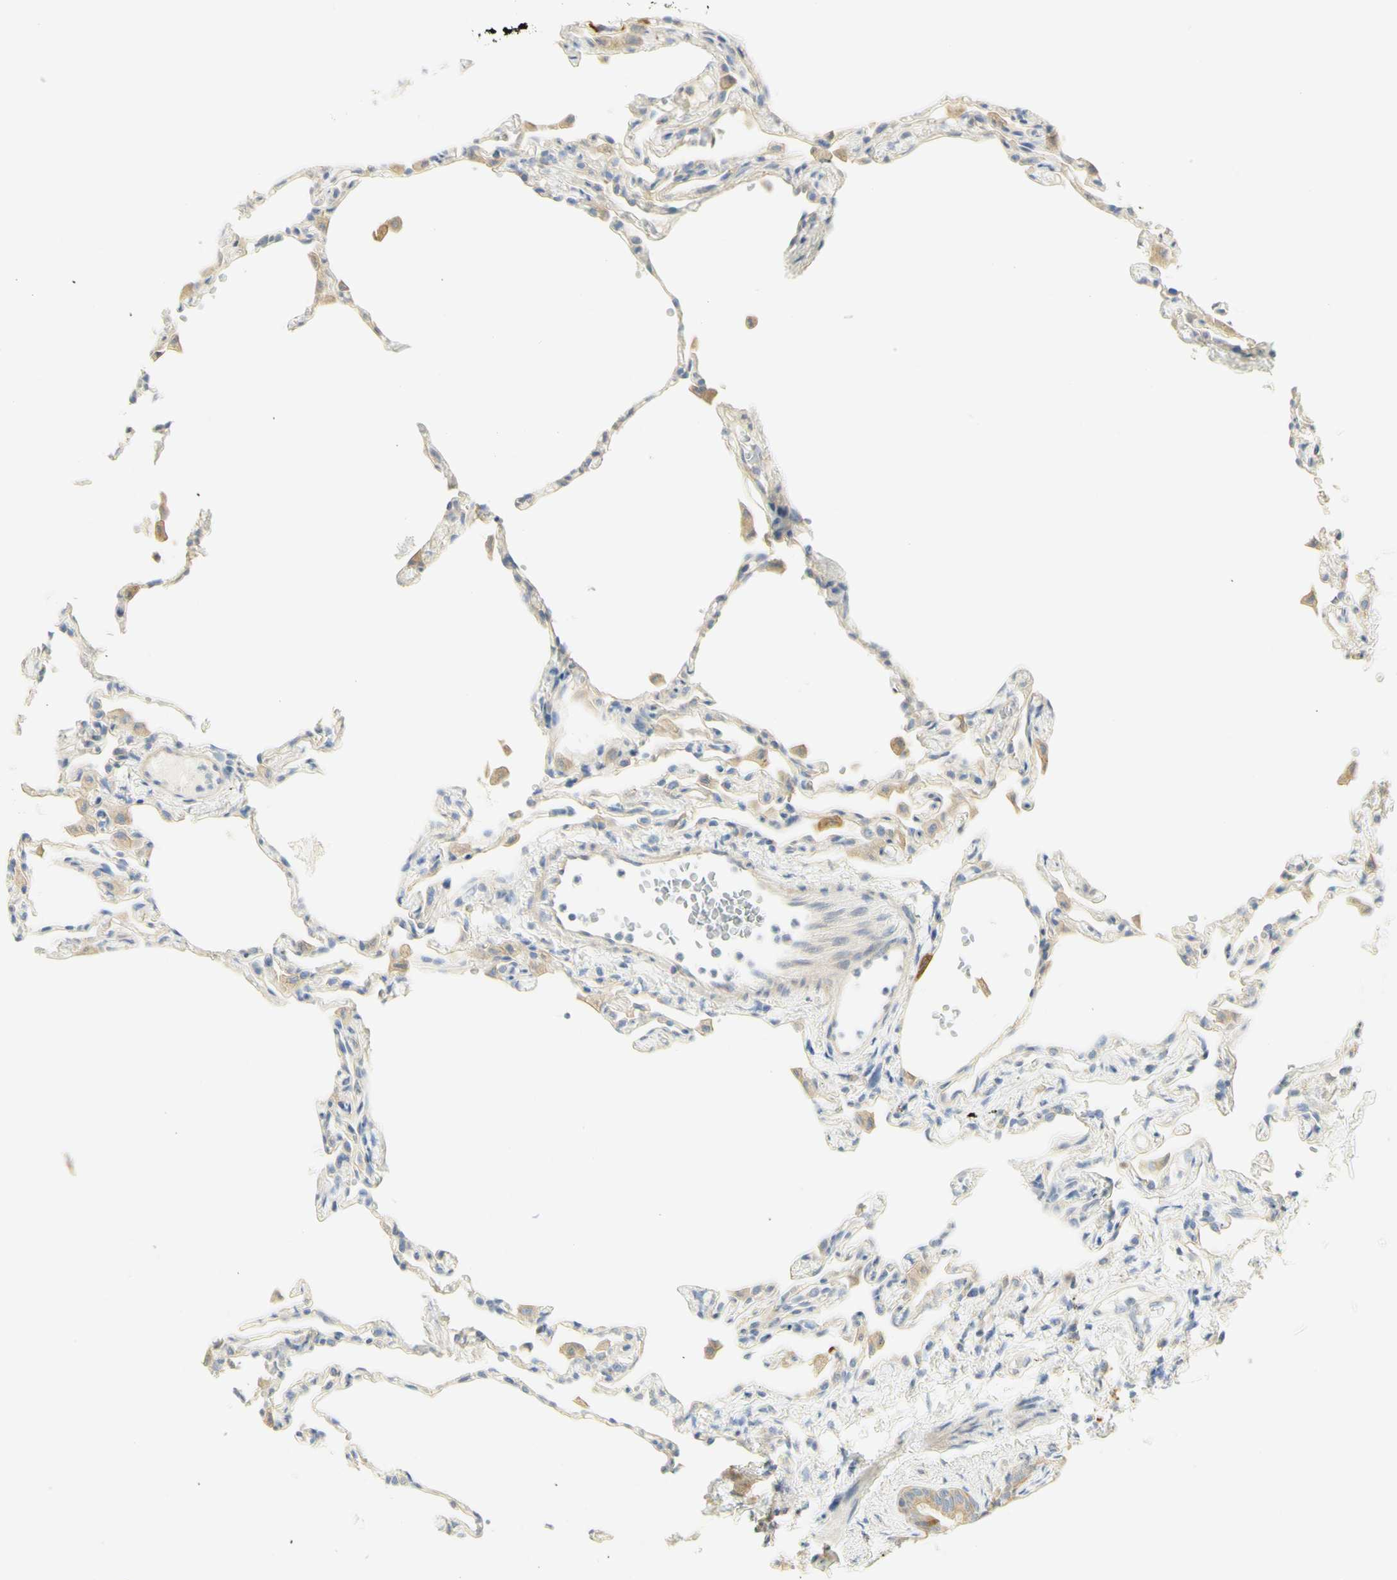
{"staining": {"intensity": "weak", "quantity": "25%-75%", "location": "cytoplasmic/membranous"}, "tissue": "lung", "cell_type": "Alveolar cells", "image_type": "normal", "snomed": [{"axis": "morphology", "description": "Normal tissue, NOS"}, {"axis": "topography", "description": "Lung"}], "caption": "Weak cytoplasmic/membranous expression is identified in about 25%-75% of alveolar cells in normal lung. (IHC, brightfield microscopy, high magnification).", "gene": "KIF11", "patient": {"sex": "female", "age": 49}}